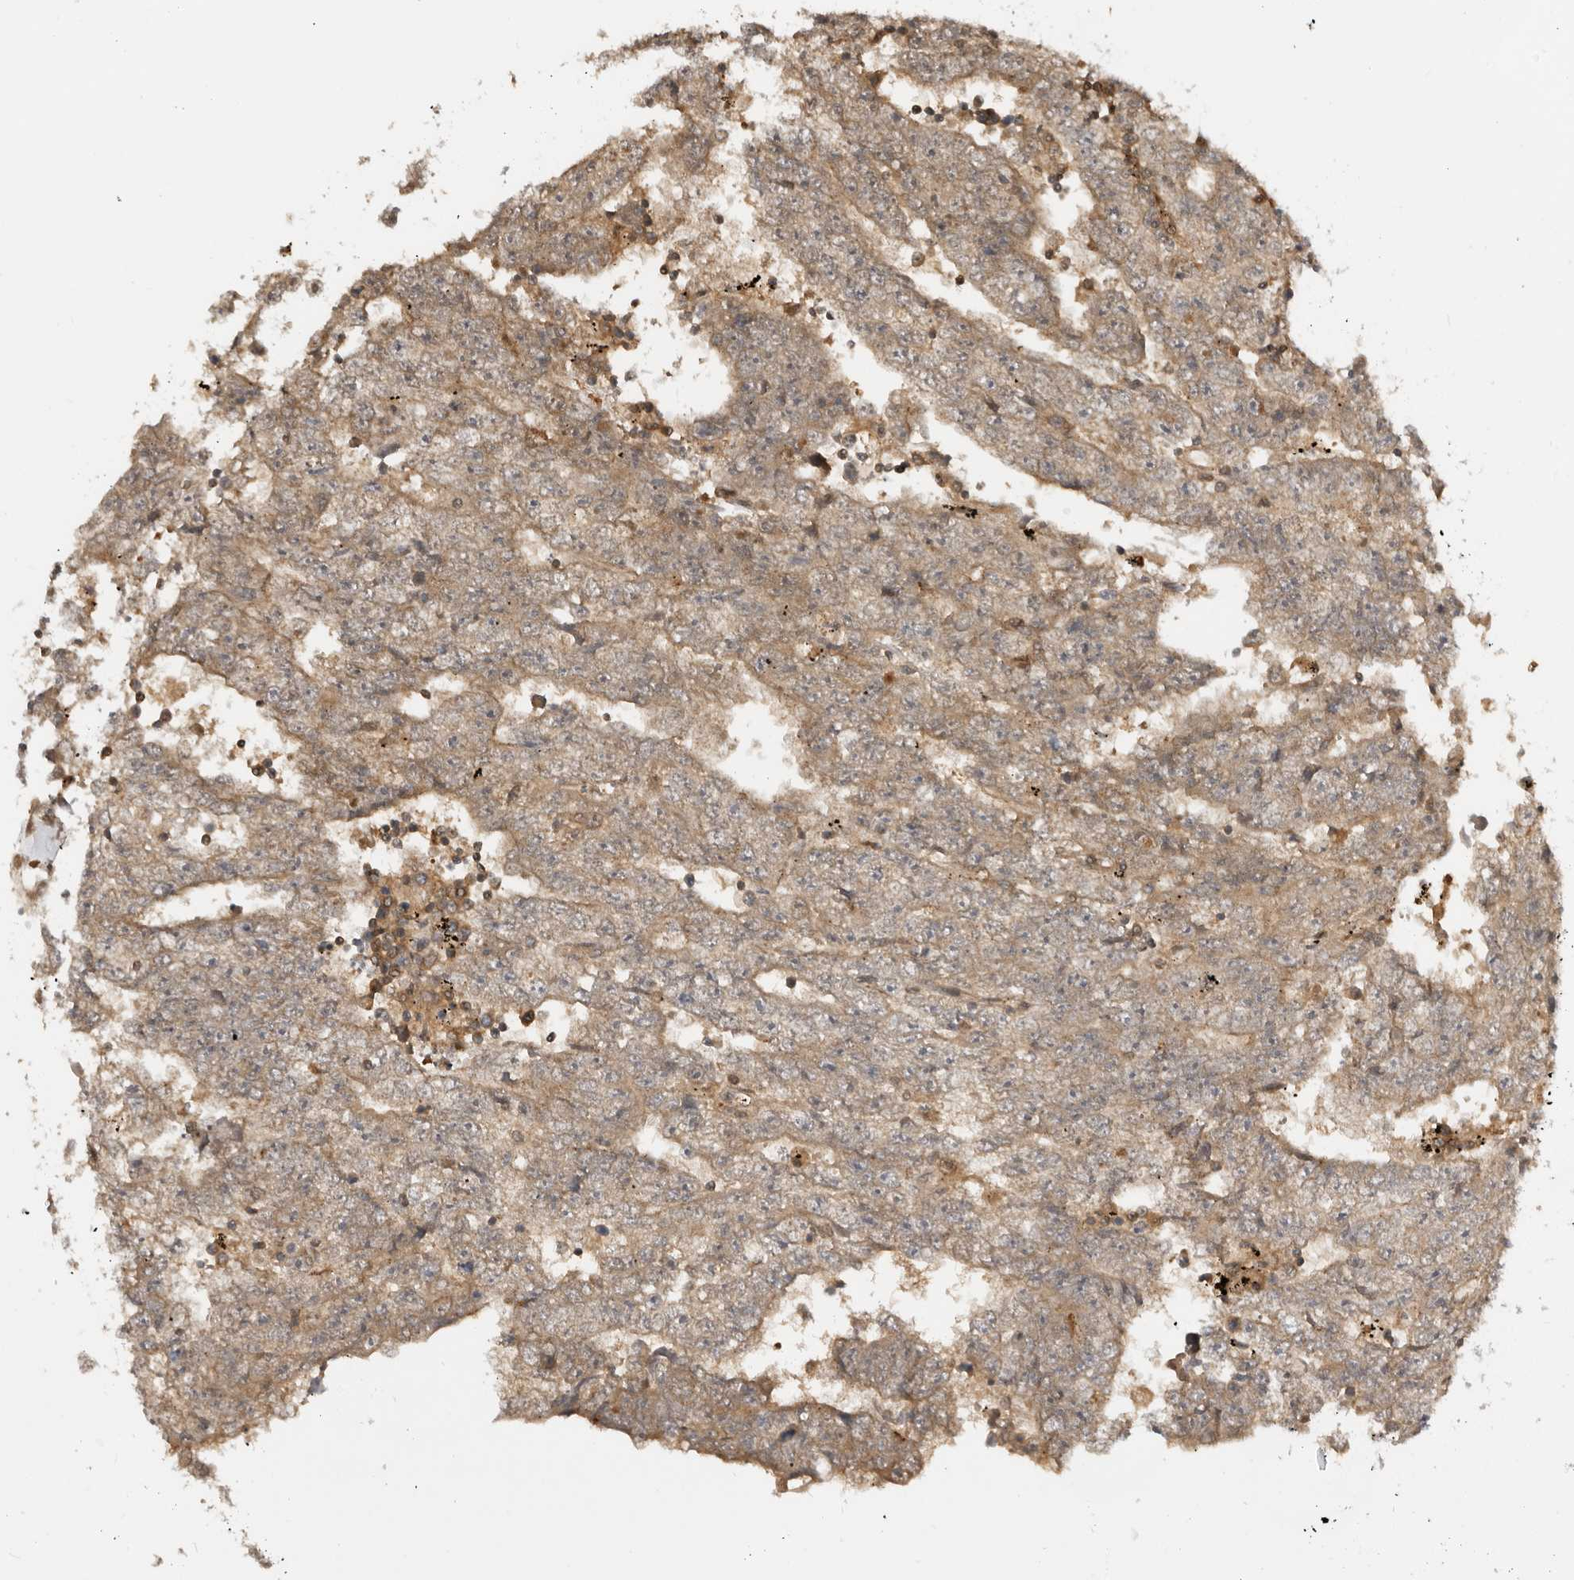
{"staining": {"intensity": "moderate", "quantity": ">75%", "location": "cytoplasmic/membranous"}, "tissue": "testis cancer", "cell_type": "Tumor cells", "image_type": "cancer", "snomed": [{"axis": "morphology", "description": "Carcinoma, Embryonal, NOS"}, {"axis": "topography", "description": "Testis"}], "caption": "Immunohistochemical staining of human testis cancer (embryonal carcinoma) shows medium levels of moderate cytoplasmic/membranous expression in about >75% of tumor cells.", "gene": "ADPRS", "patient": {"sex": "male", "age": 25}}